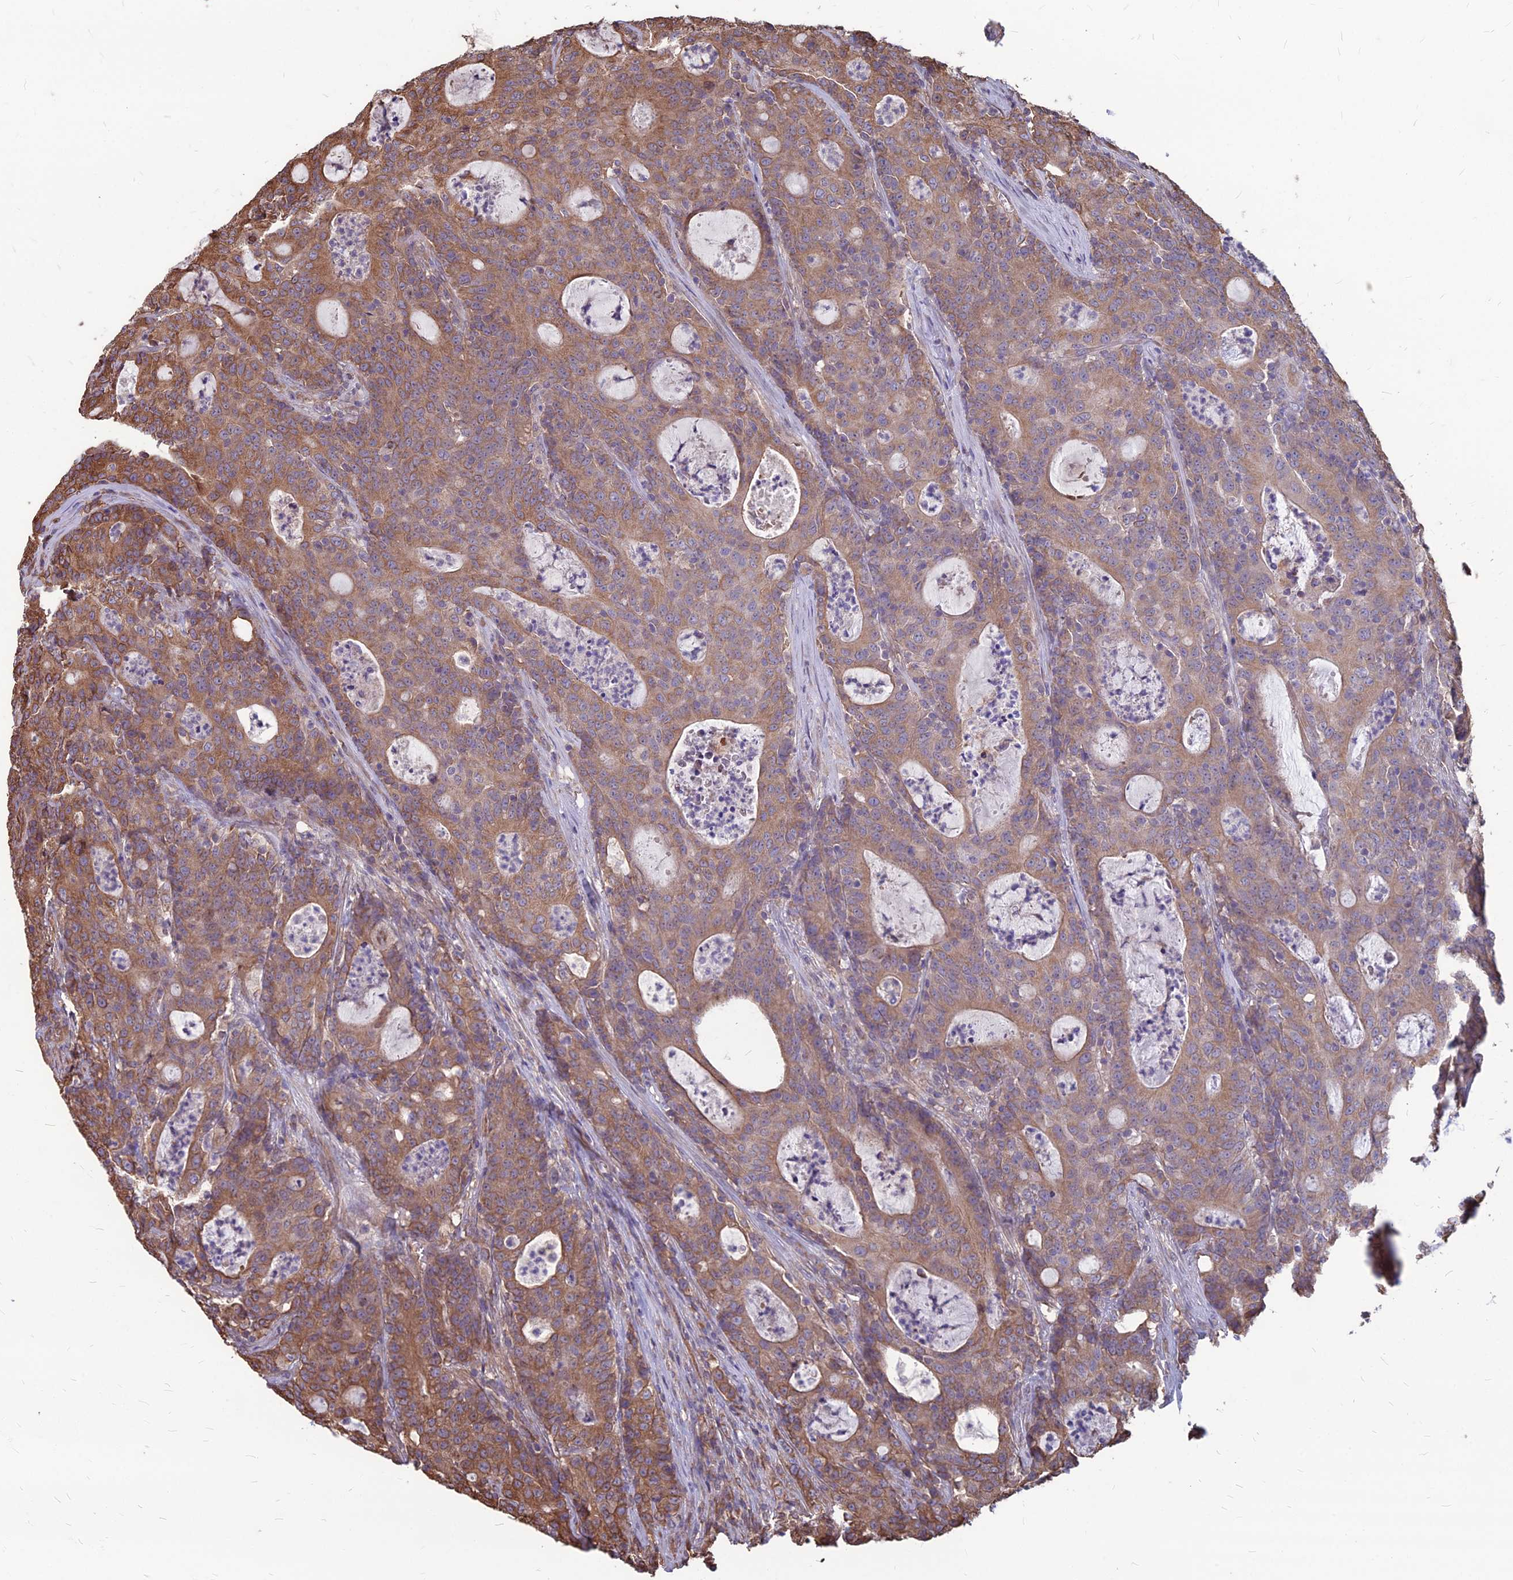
{"staining": {"intensity": "moderate", "quantity": ">75%", "location": "cytoplasmic/membranous"}, "tissue": "colorectal cancer", "cell_type": "Tumor cells", "image_type": "cancer", "snomed": [{"axis": "morphology", "description": "Adenocarcinoma, NOS"}, {"axis": "topography", "description": "Colon"}], "caption": "High-power microscopy captured an immunohistochemistry (IHC) histopathology image of colorectal cancer, revealing moderate cytoplasmic/membranous staining in approximately >75% of tumor cells. The protein is shown in brown color, while the nuclei are stained blue.", "gene": "LSM6", "patient": {"sex": "male", "age": 83}}